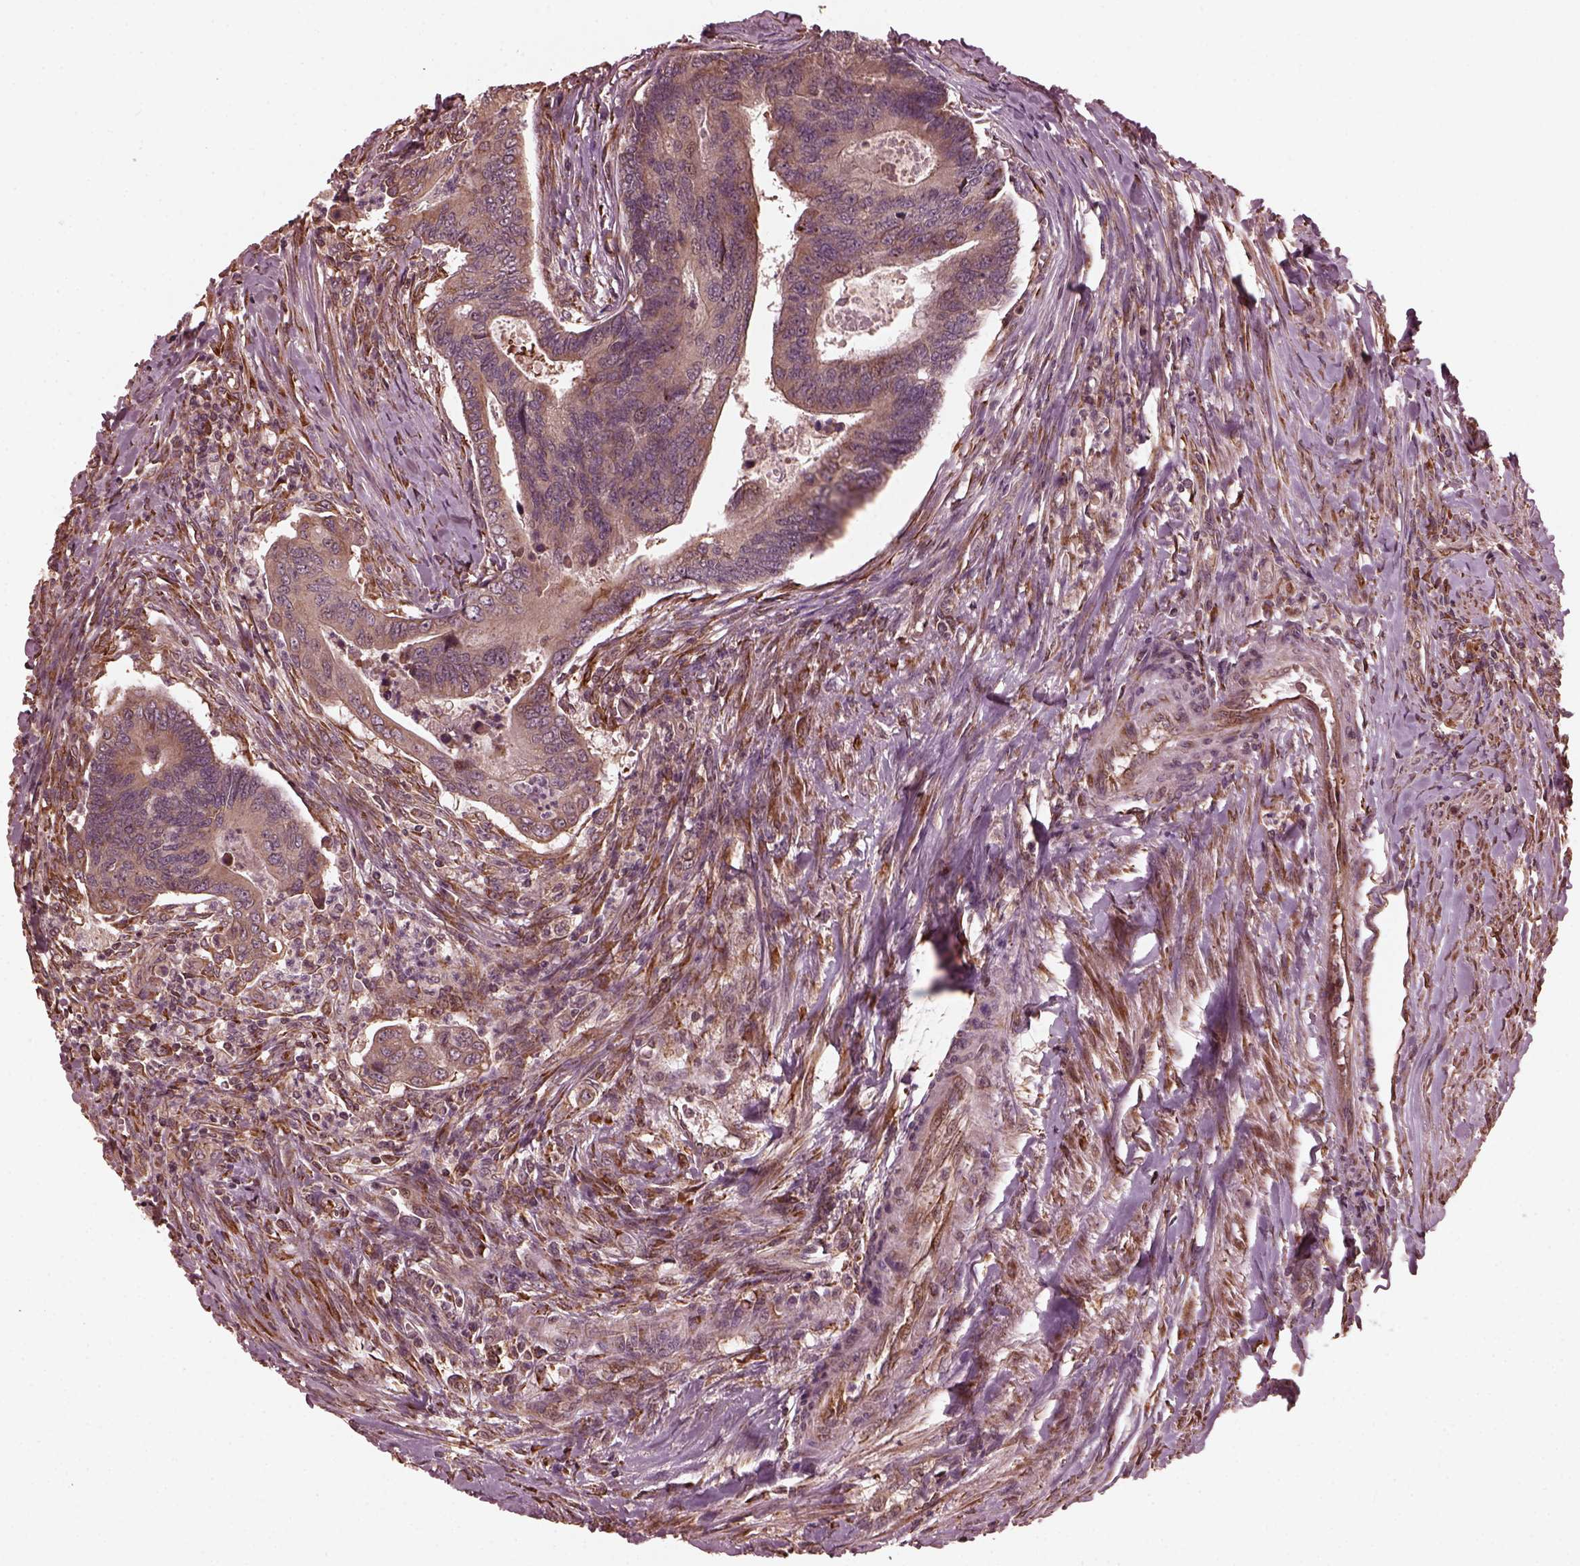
{"staining": {"intensity": "moderate", "quantity": ">75%", "location": "cytoplasmic/membranous"}, "tissue": "colorectal cancer", "cell_type": "Tumor cells", "image_type": "cancer", "snomed": [{"axis": "morphology", "description": "Adenocarcinoma, NOS"}, {"axis": "topography", "description": "Colon"}], "caption": "An image showing moderate cytoplasmic/membranous staining in approximately >75% of tumor cells in colorectal cancer (adenocarcinoma), as visualized by brown immunohistochemical staining.", "gene": "ZNF292", "patient": {"sex": "female", "age": 67}}